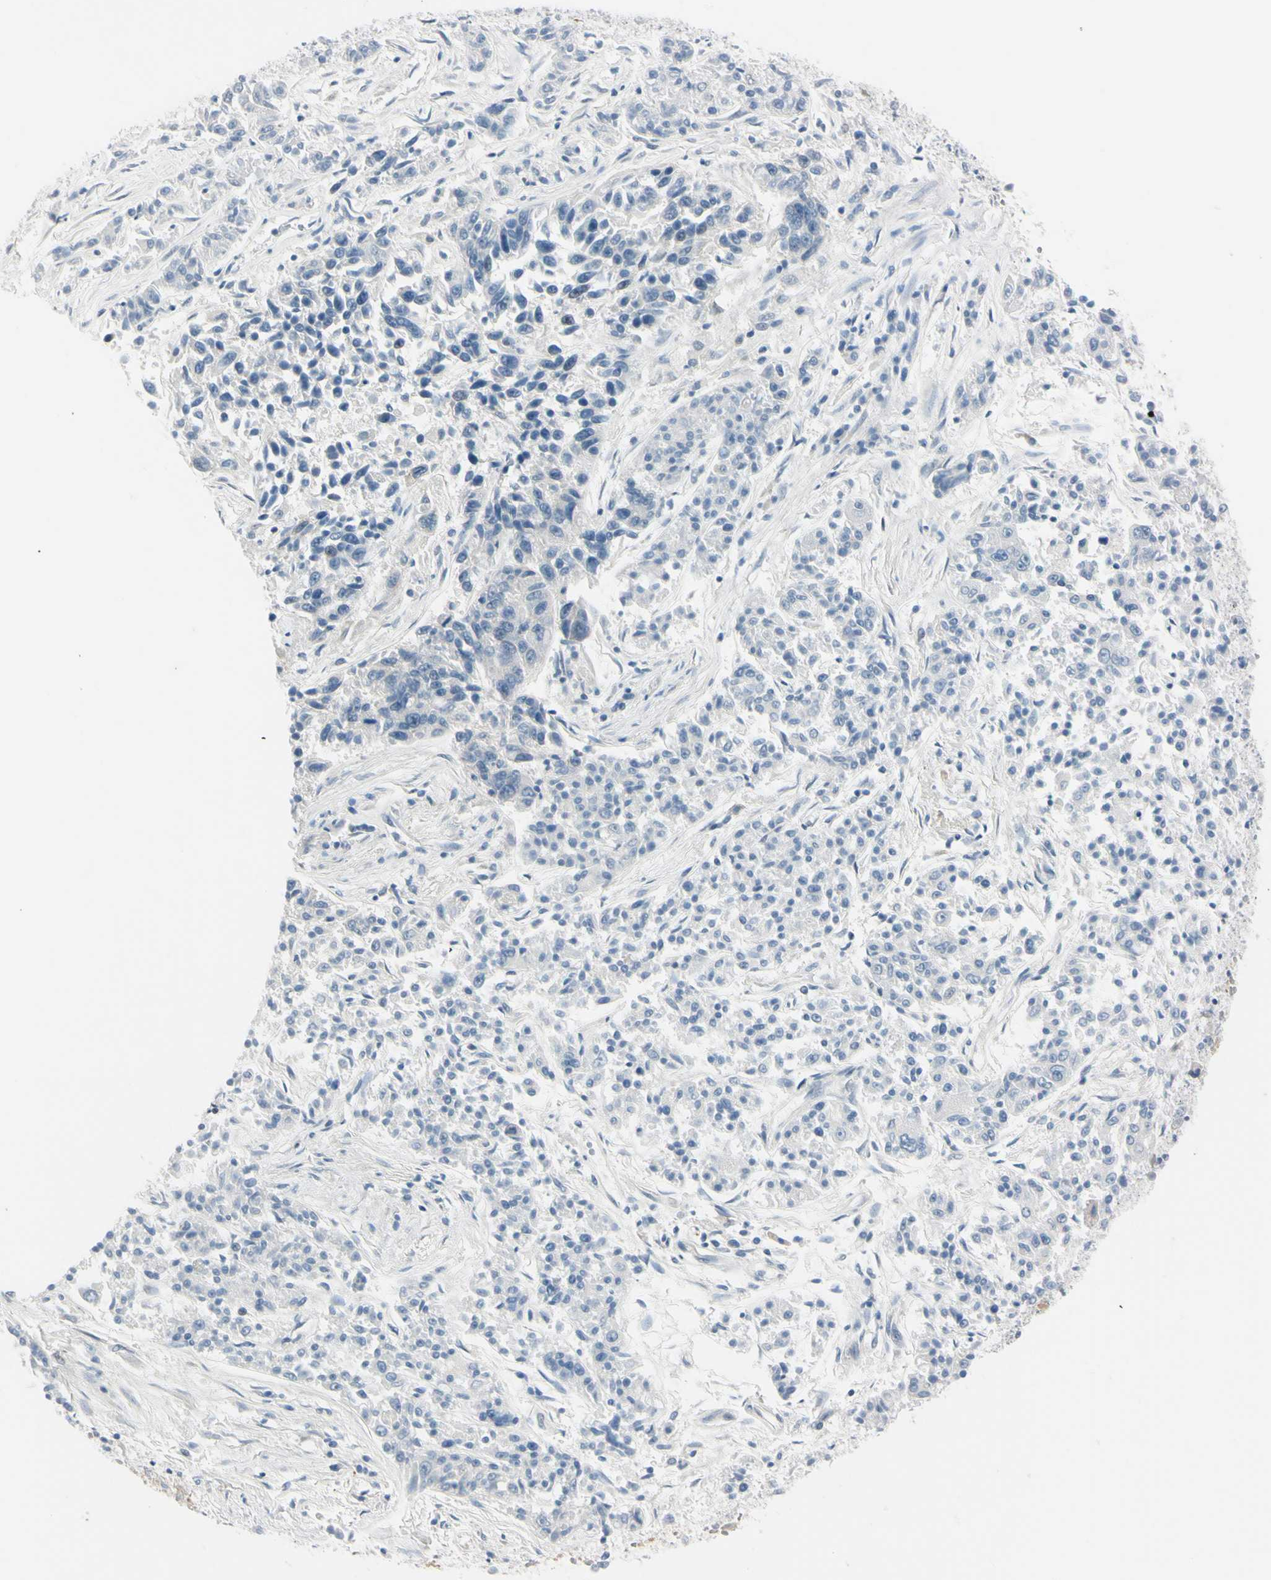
{"staining": {"intensity": "negative", "quantity": "none", "location": "none"}, "tissue": "lung cancer", "cell_type": "Tumor cells", "image_type": "cancer", "snomed": [{"axis": "morphology", "description": "Adenocarcinoma, NOS"}, {"axis": "topography", "description": "Lung"}], "caption": "This is a image of IHC staining of lung adenocarcinoma, which shows no staining in tumor cells.", "gene": "ASB9", "patient": {"sex": "male", "age": 84}}